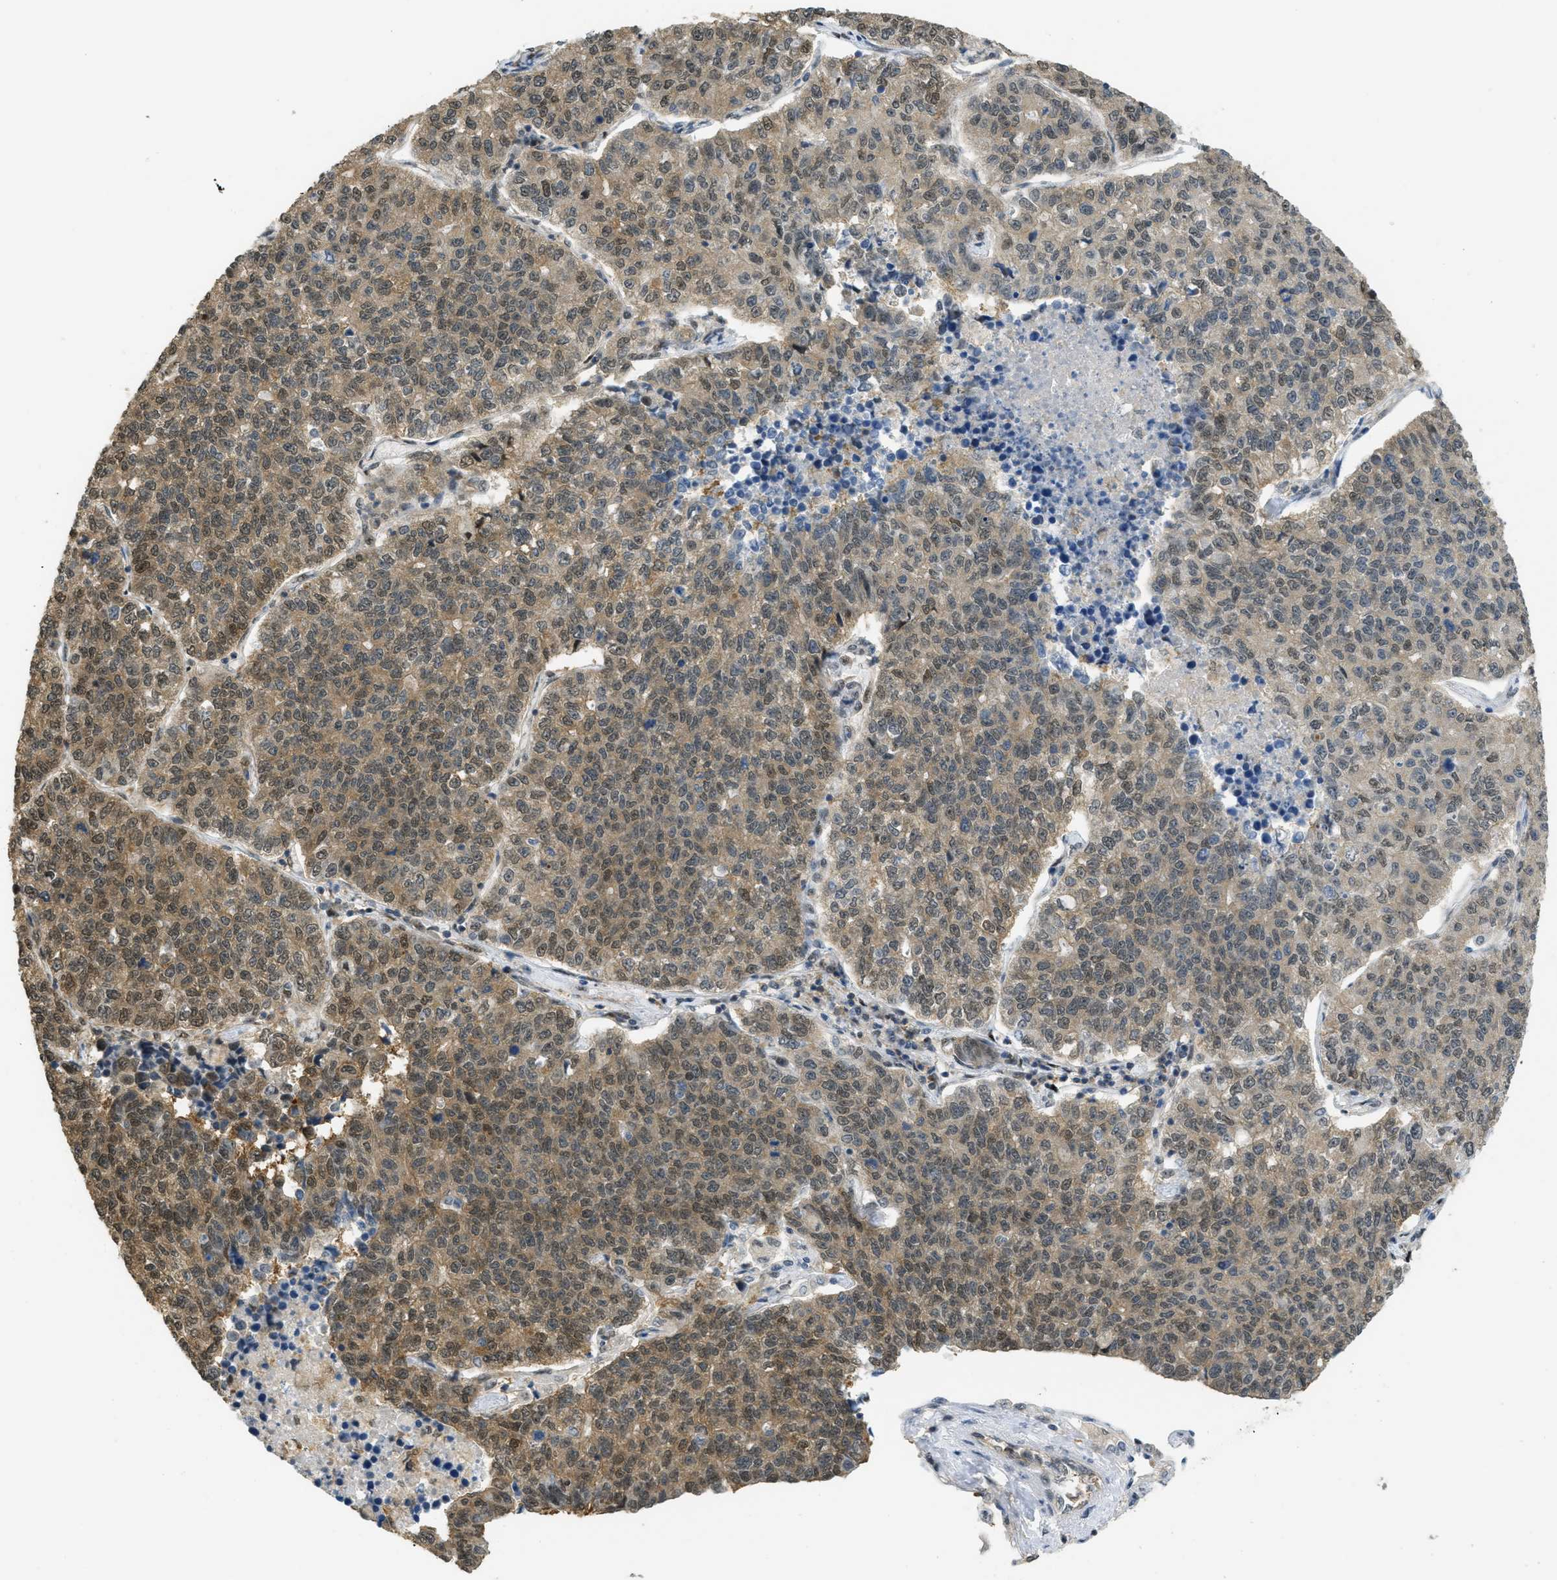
{"staining": {"intensity": "moderate", "quantity": ">75%", "location": "cytoplasmic/membranous,nuclear"}, "tissue": "lung cancer", "cell_type": "Tumor cells", "image_type": "cancer", "snomed": [{"axis": "morphology", "description": "Adenocarcinoma, NOS"}, {"axis": "topography", "description": "Lung"}], "caption": "Protein expression analysis of human lung cancer reveals moderate cytoplasmic/membranous and nuclear staining in approximately >75% of tumor cells. Ihc stains the protein of interest in brown and the nuclei are stained blue.", "gene": "PSMC5", "patient": {"sex": "male", "age": 49}}